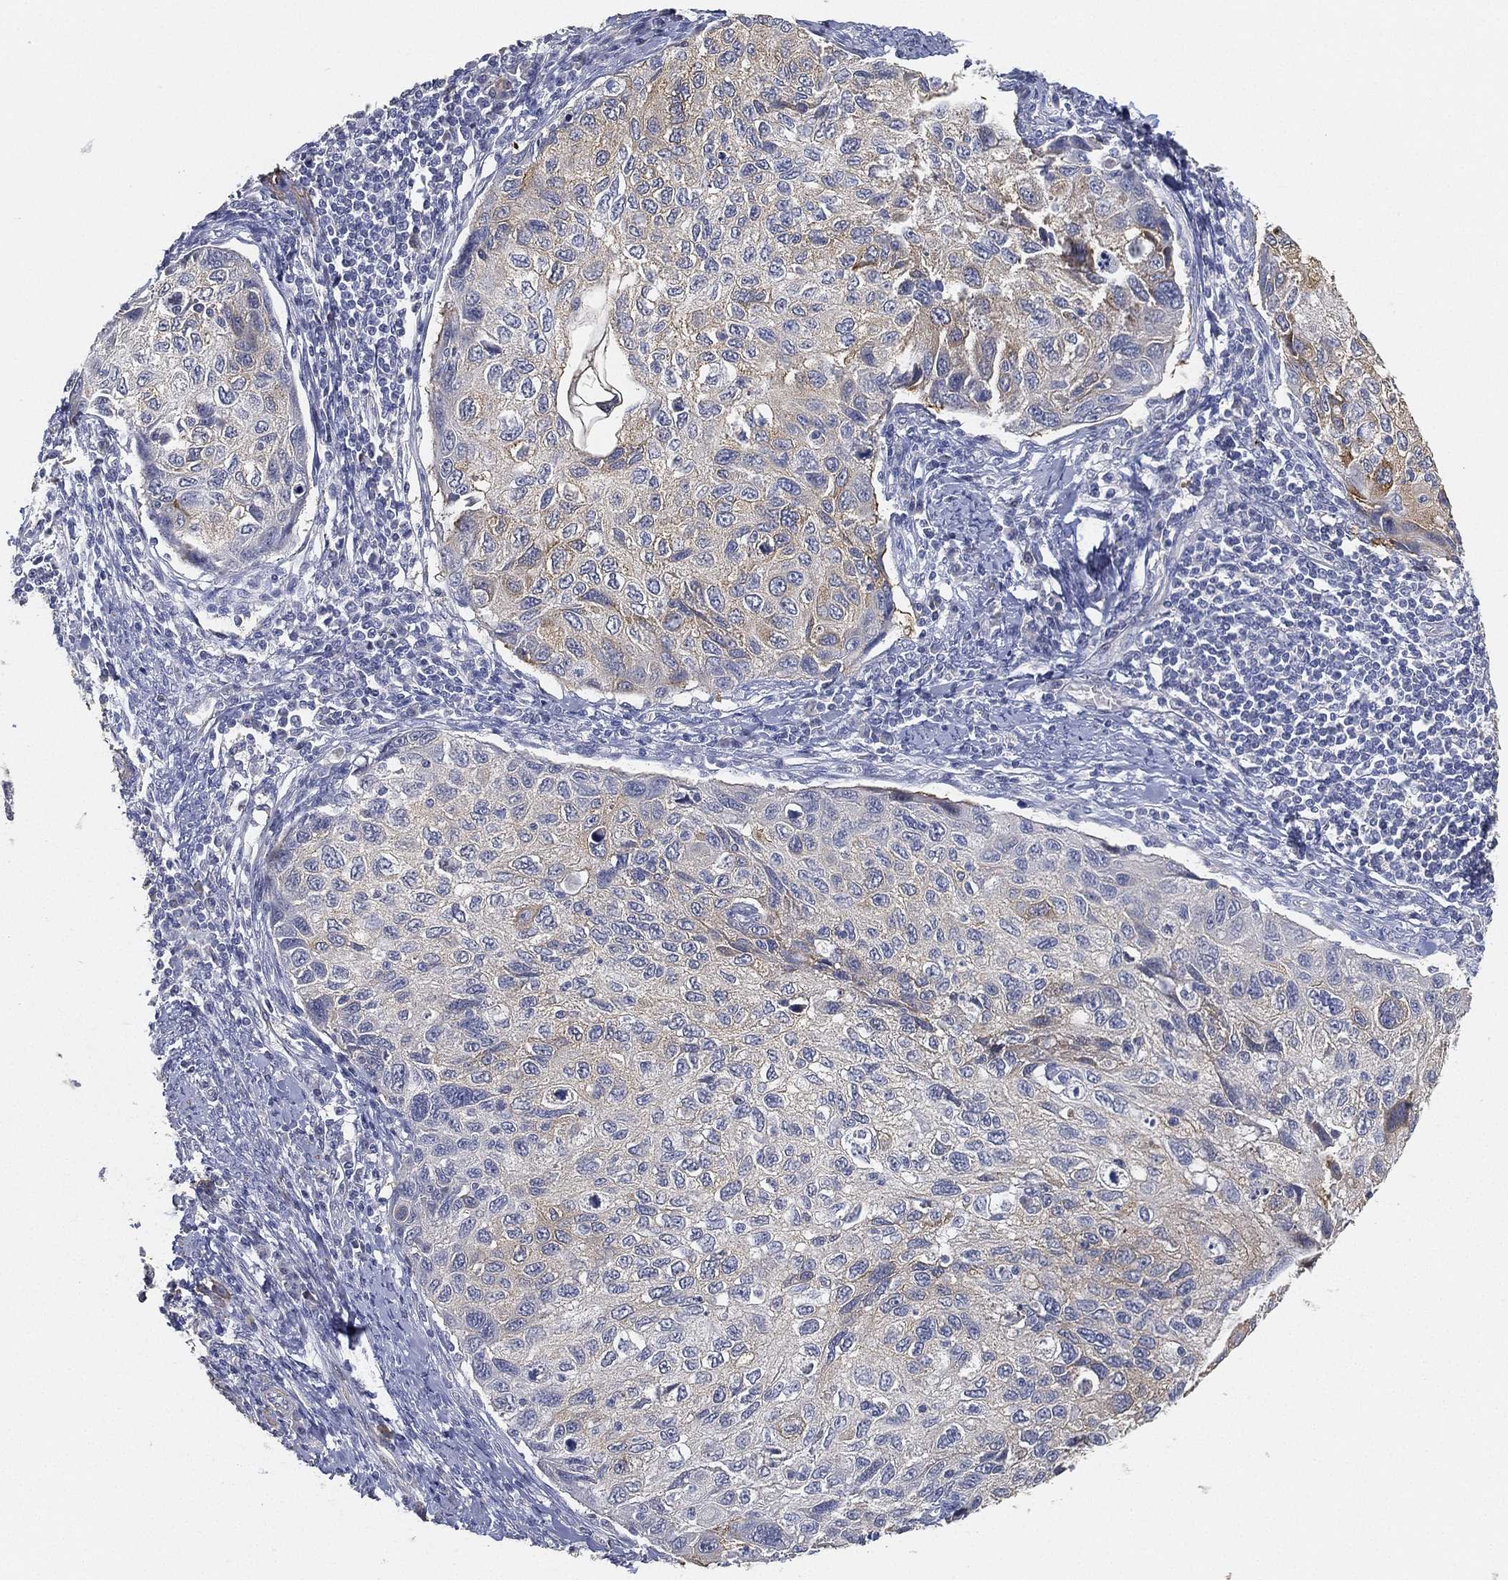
{"staining": {"intensity": "negative", "quantity": "none", "location": "none"}, "tissue": "cervical cancer", "cell_type": "Tumor cells", "image_type": "cancer", "snomed": [{"axis": "morphology", "description": "Squamous cell carcinoma, NOS"}, {"axis": "topography", "description": "Cervix"}], "caption": "This is a micrograph of immunohistochemistry staining of cervical squamous cell carcinoma, which shows no staining in tumor cells.", "gene": "GPR61", "patient": {"sex": "female", "age": 70}}